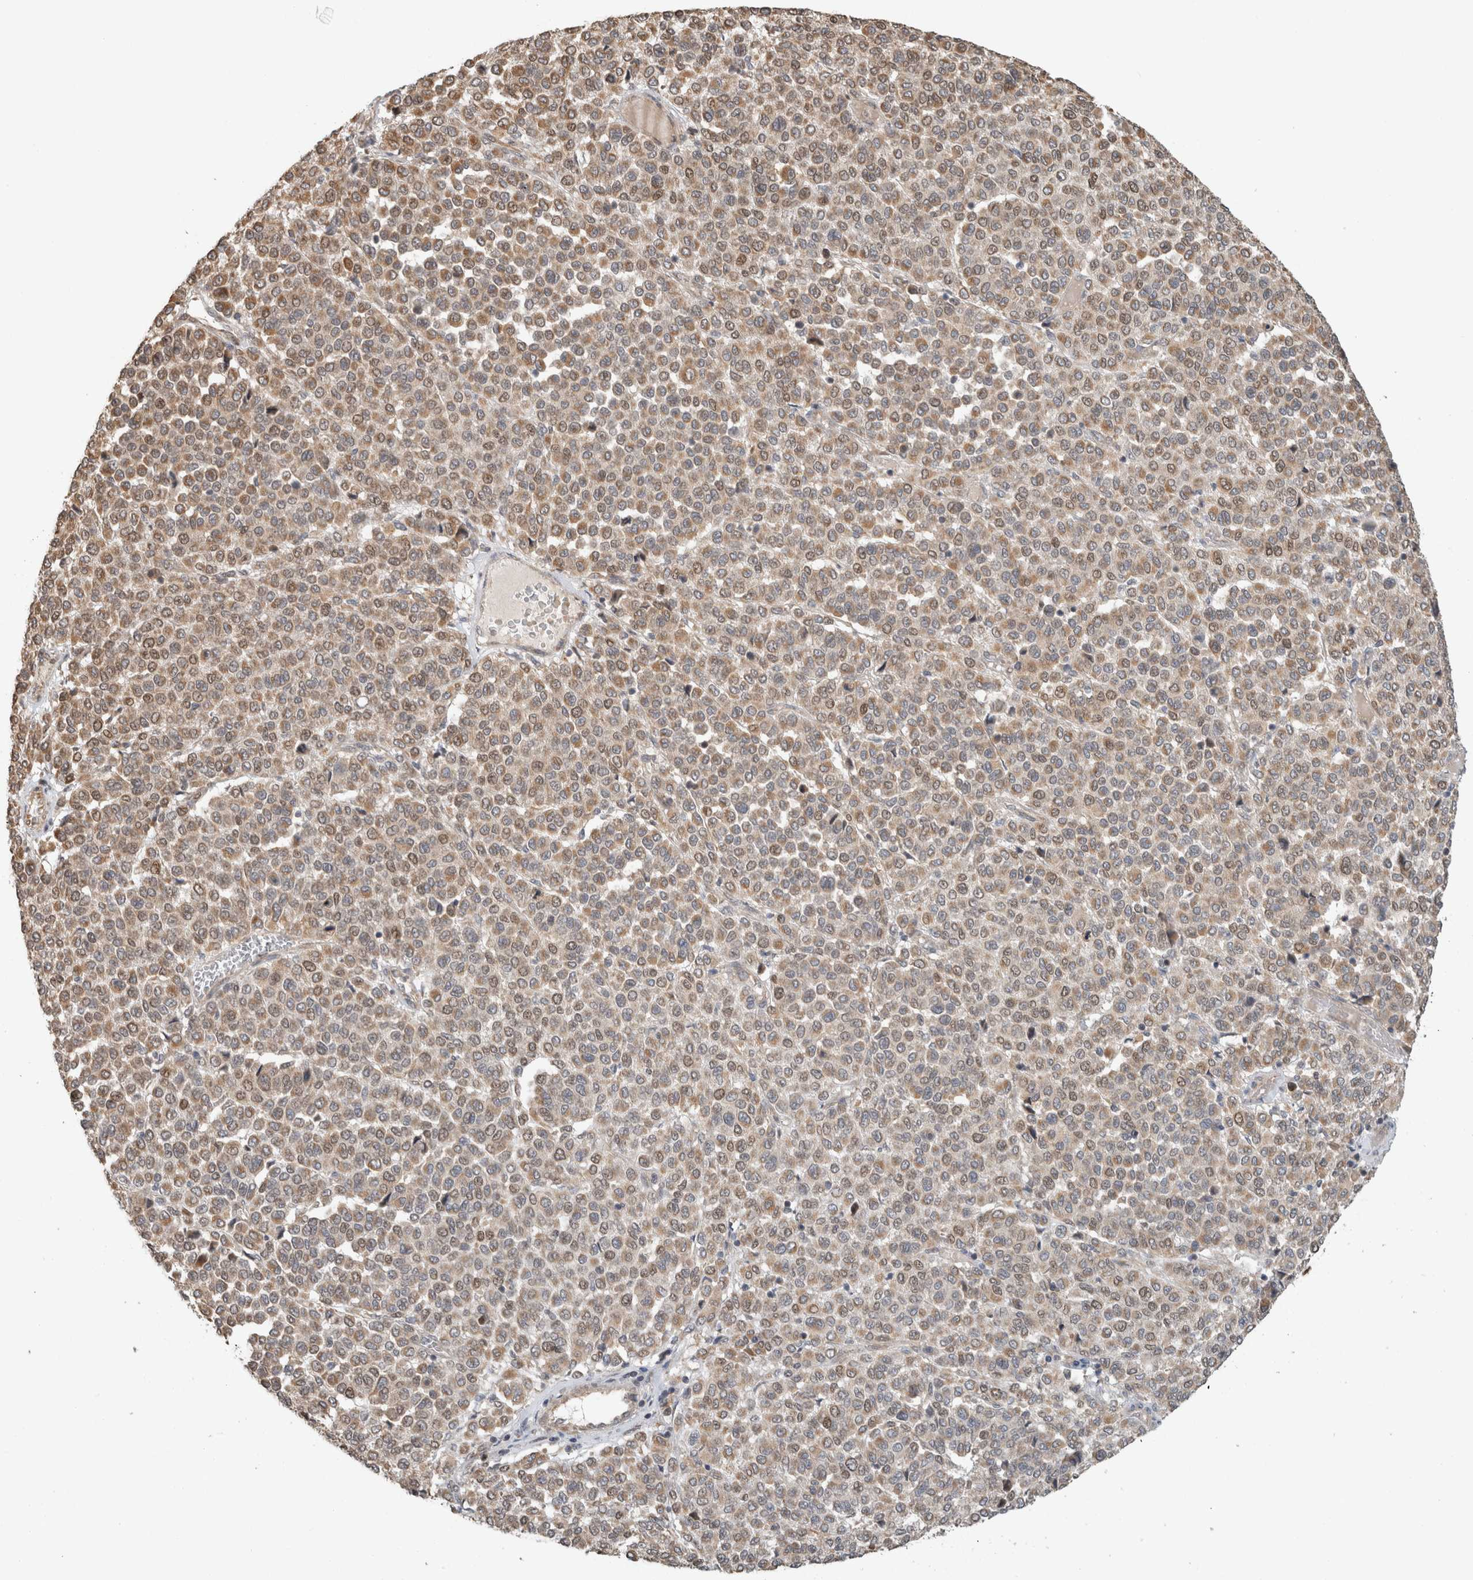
{"staining": {"intensity": "weak", "quantity": ">75%", "location": "cytoplasmic/membranous,nuclear"}, "tissue": "melanoma", "cell_type": "Tumor cells", "image_type": "cancer", "snomed": [{"axis": "morphology", "description": "Malignant melanoma, Metastatic site"}, {"axis": "topography", "description": "Pancreas"}], "caption": "Melanoma stained with a brown dye exhibits weak cytoplasmic/membranous and nuclear positive staining in about >75% of tumor cells.", "gene": "GINS4", "patient": {"sex": "female", "age": 30}}